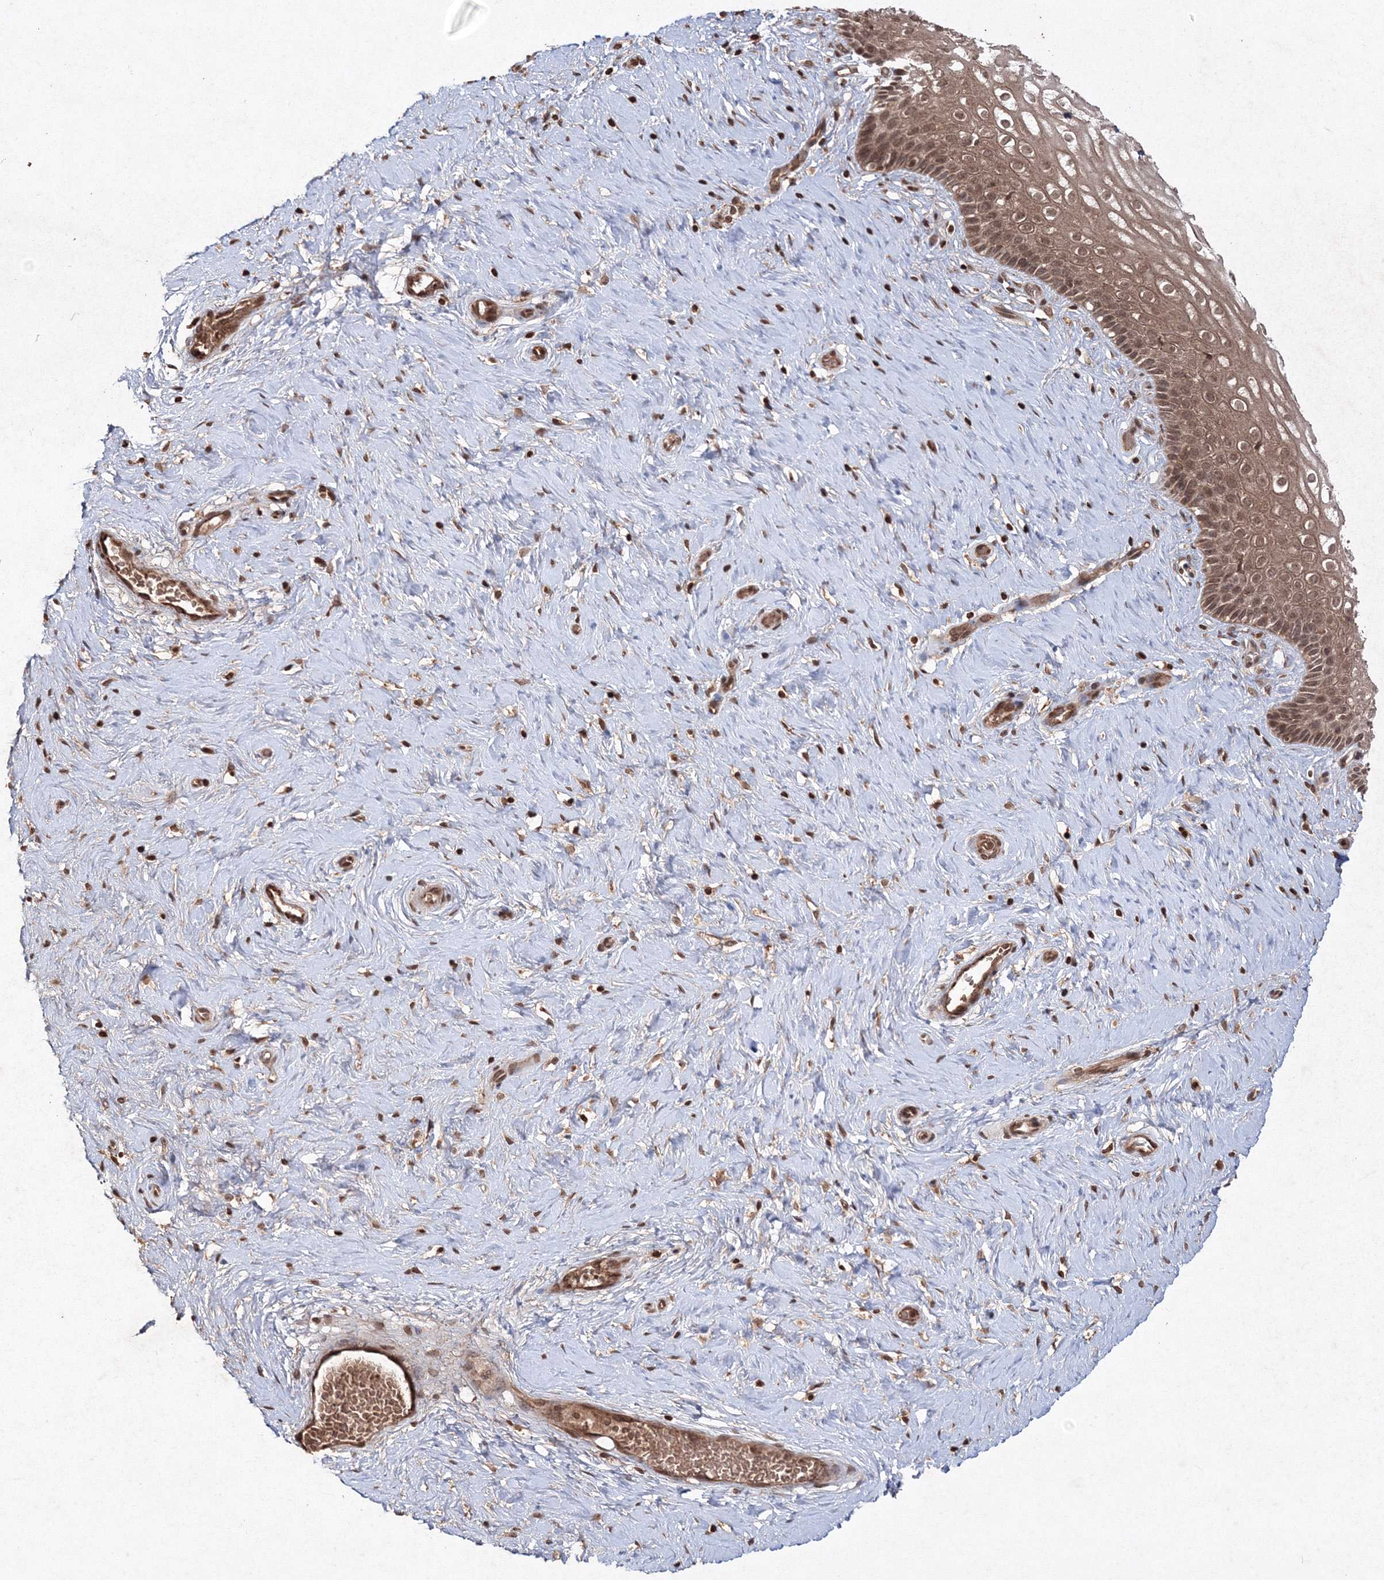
{"staining": {"intensity": "strong", "quantity": ">75%", "location": "cytoplasmic/membranous,nuclear"}, "tissue": "cervix", "cell_type": "Glandular cells", "image_type": "normal", "snomed": [{"axis": "morphology", "description": "Normal tissue, NOS"}, {"axis": "topography", "description": "Cervix"}], "caption": "IHC of benign human cervix demonstrates high levels of strong cytoplasmic/membranous,nuclear positivity in about >75% of glandular cells.", "gene": "PEX13", "patient": {"sex": "female", "age": 33}}